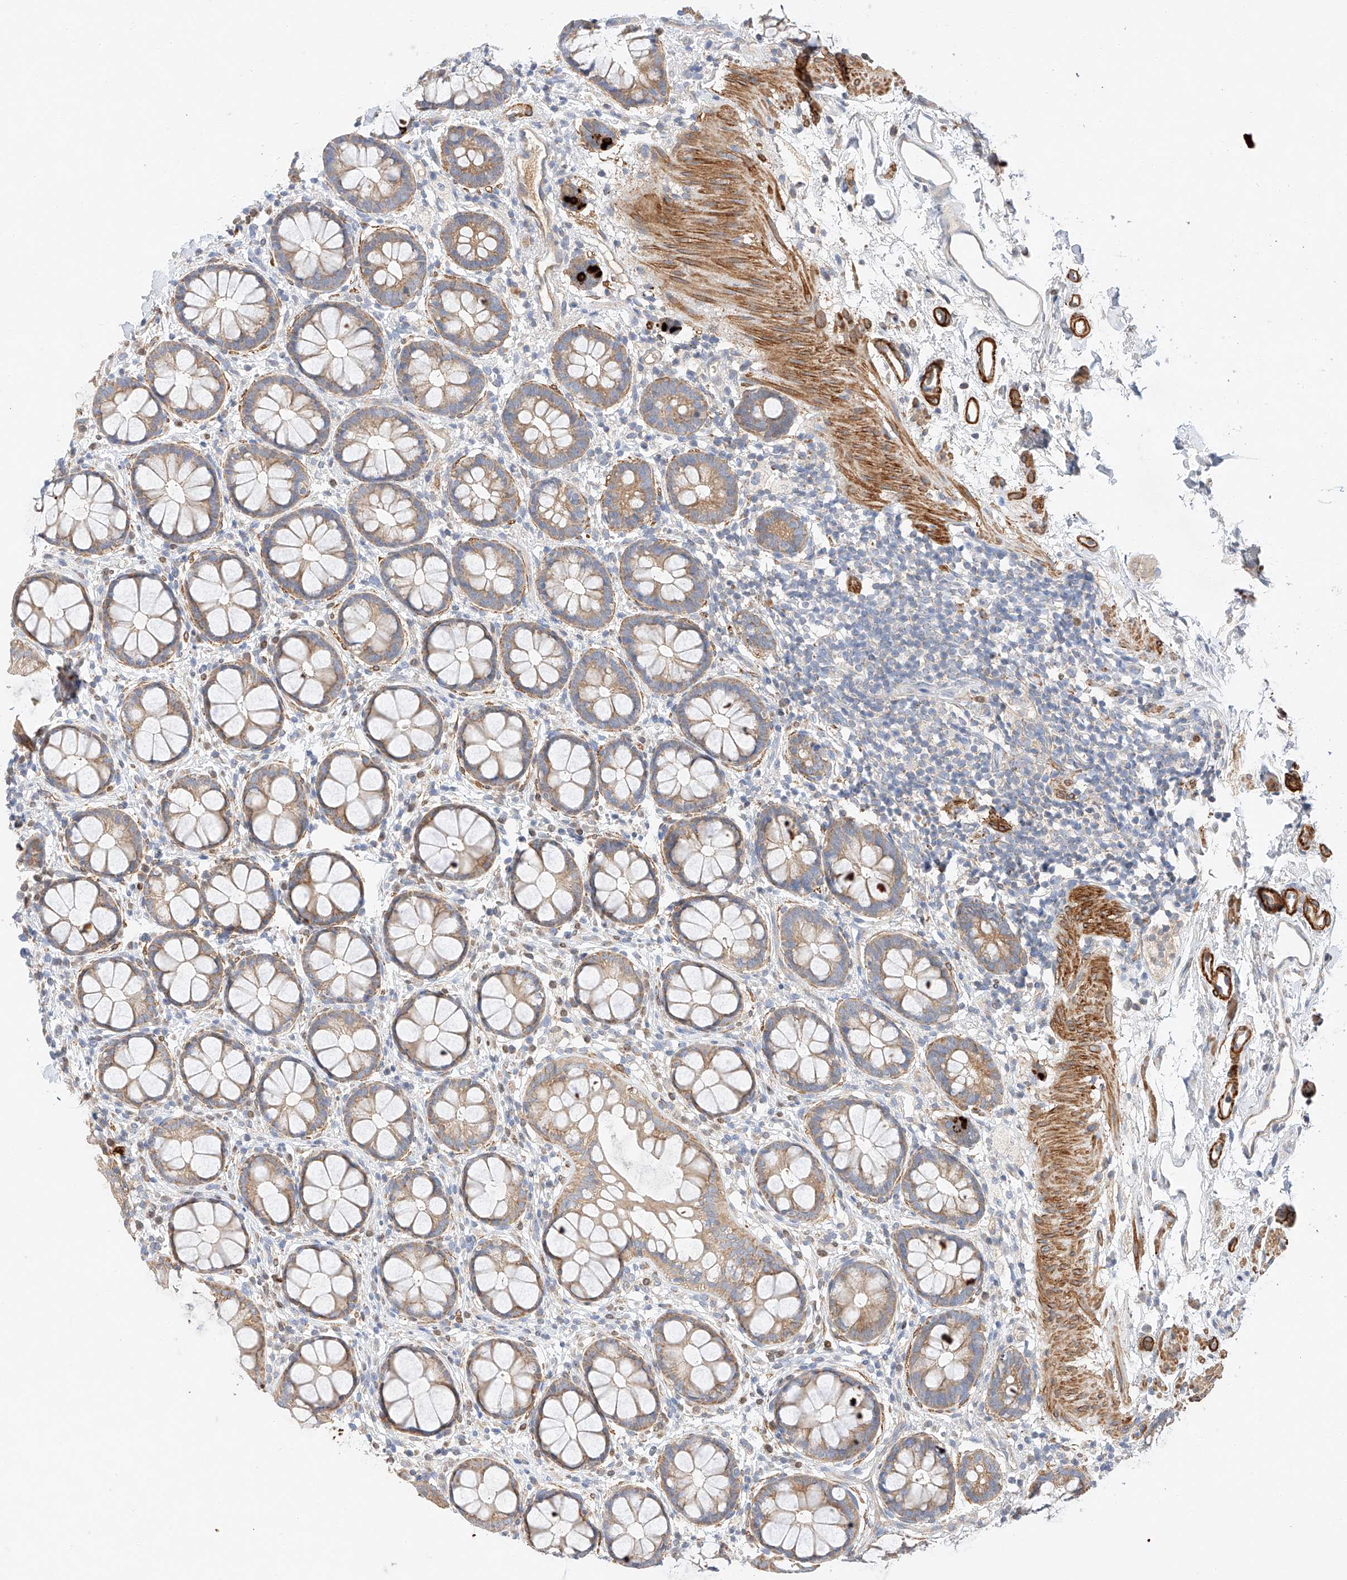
{"staining": {"intensity": "weak", "quantity": ">75%", "location": "cytoplasmic/membranous"}, "tissue": "rectum", "cell_type": "Glandular cells", "image_type": "normal", "snomed": [{"axis": "morphology", "description": "Normal tissue, NOS"}, {"axis": "topography", "description": "Rectum"}], "caption": "IHC histopathology image of unremarkable rectum: rectum stained using immunohistochemistry (IHC) shows low levels of weak protein expression localized specifically in the cytoplasmic/membranous of glandular cells, appearing as a cytoplasmic/membranous brown color.", "gene": "C6orf118", "patient": {"sex": "female", "age": 65}}